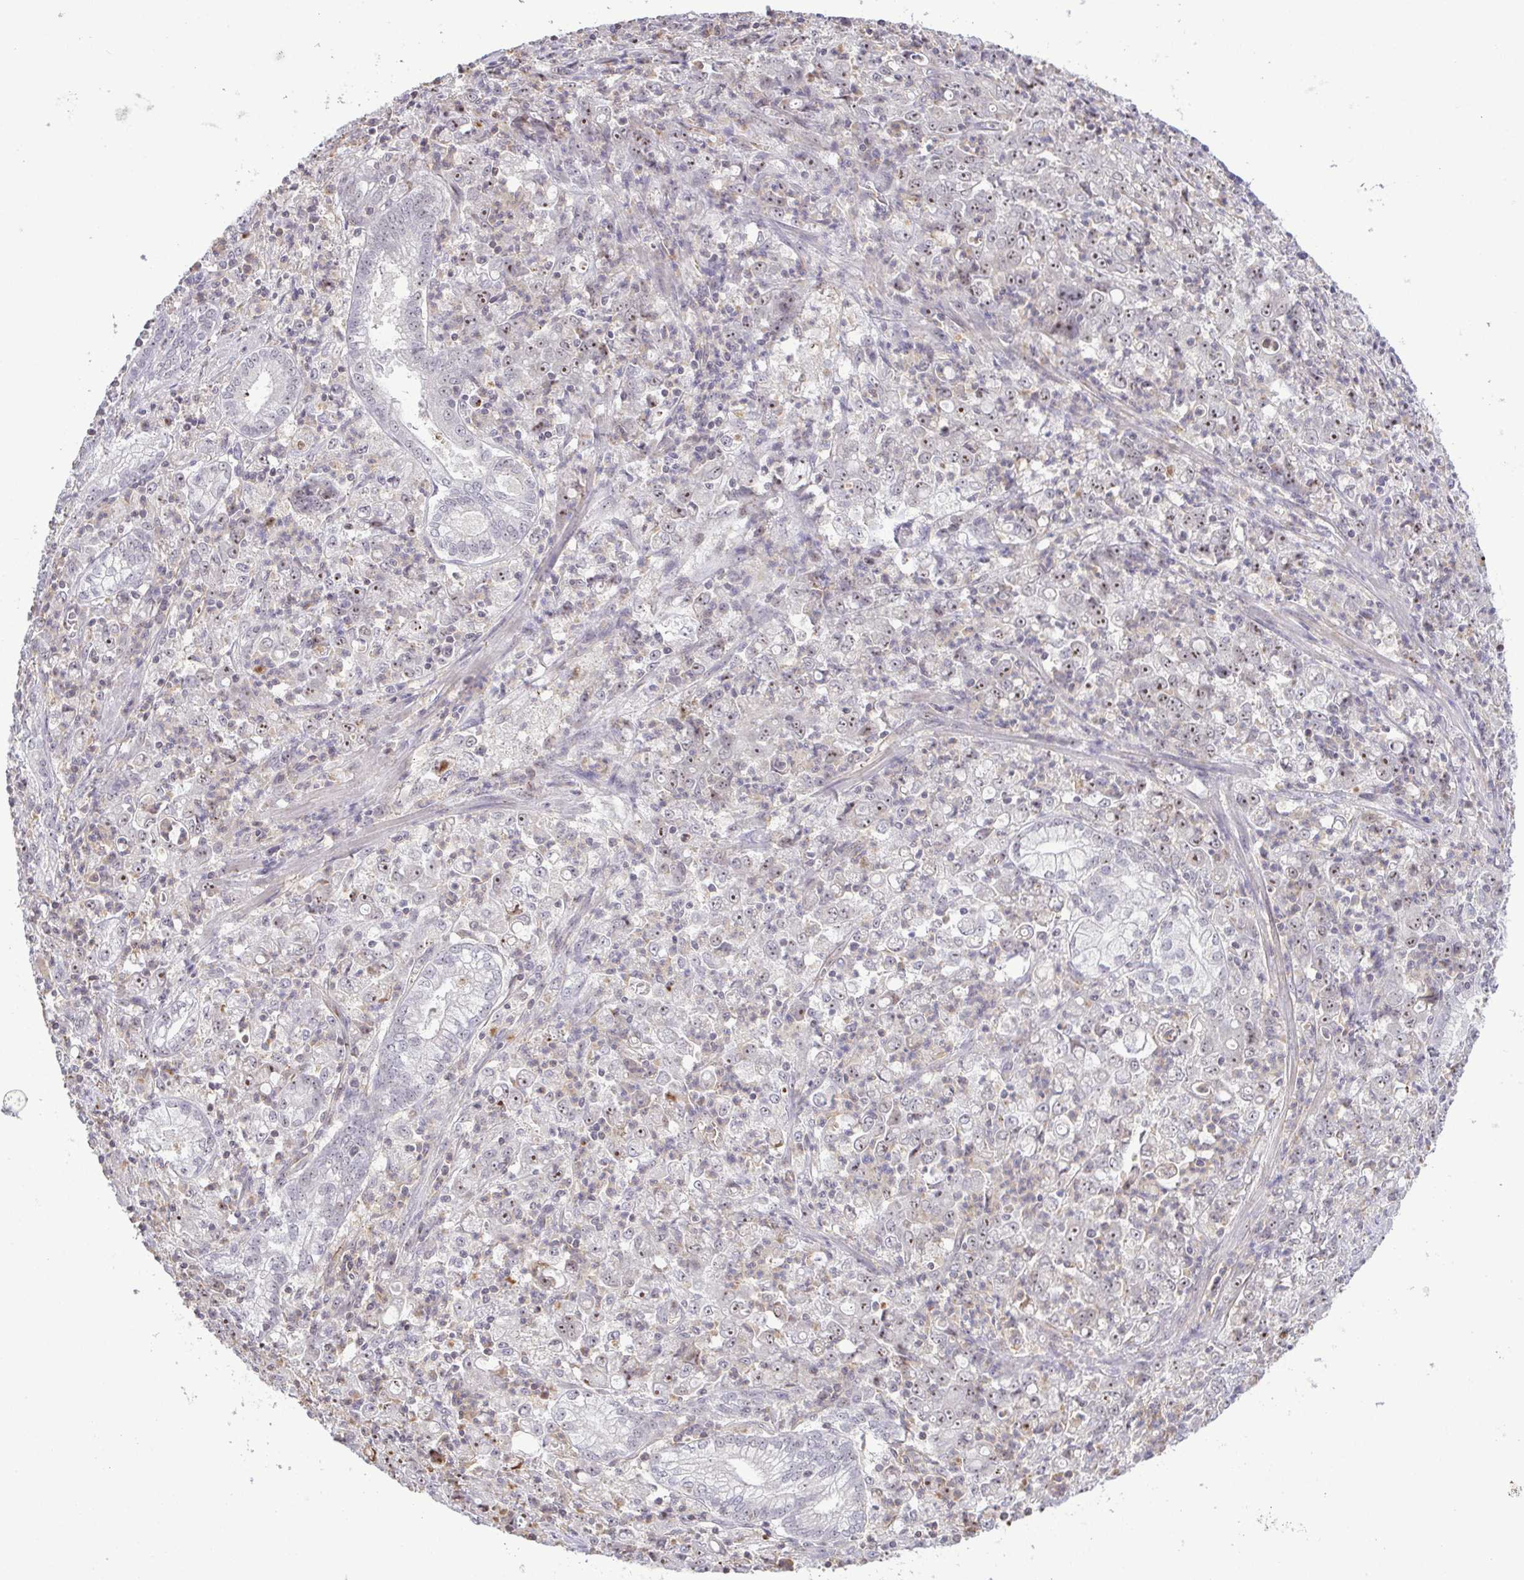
{"staining": {"intensity": "weak", "quantity": "25%-75%", "location": "nuclear"}, "tissue": "stomach cancer", "cell_type": "Tumor cells", "image_type": "cancer", "snomed": [{"axis": "morphology", "description": "Adenocarcinoma, NOS"}, {"axis": "topography", "description": "Stomach, lower"}], "caption": "Immunohistochemistry of human stomach cancer (adenocarcinoma) reveals low levels of weak nuclear expression in approximately 25%-75% of tumor cells.", "gene": "RSL24D1", "patient": {"sex": "female", "age": 71}}